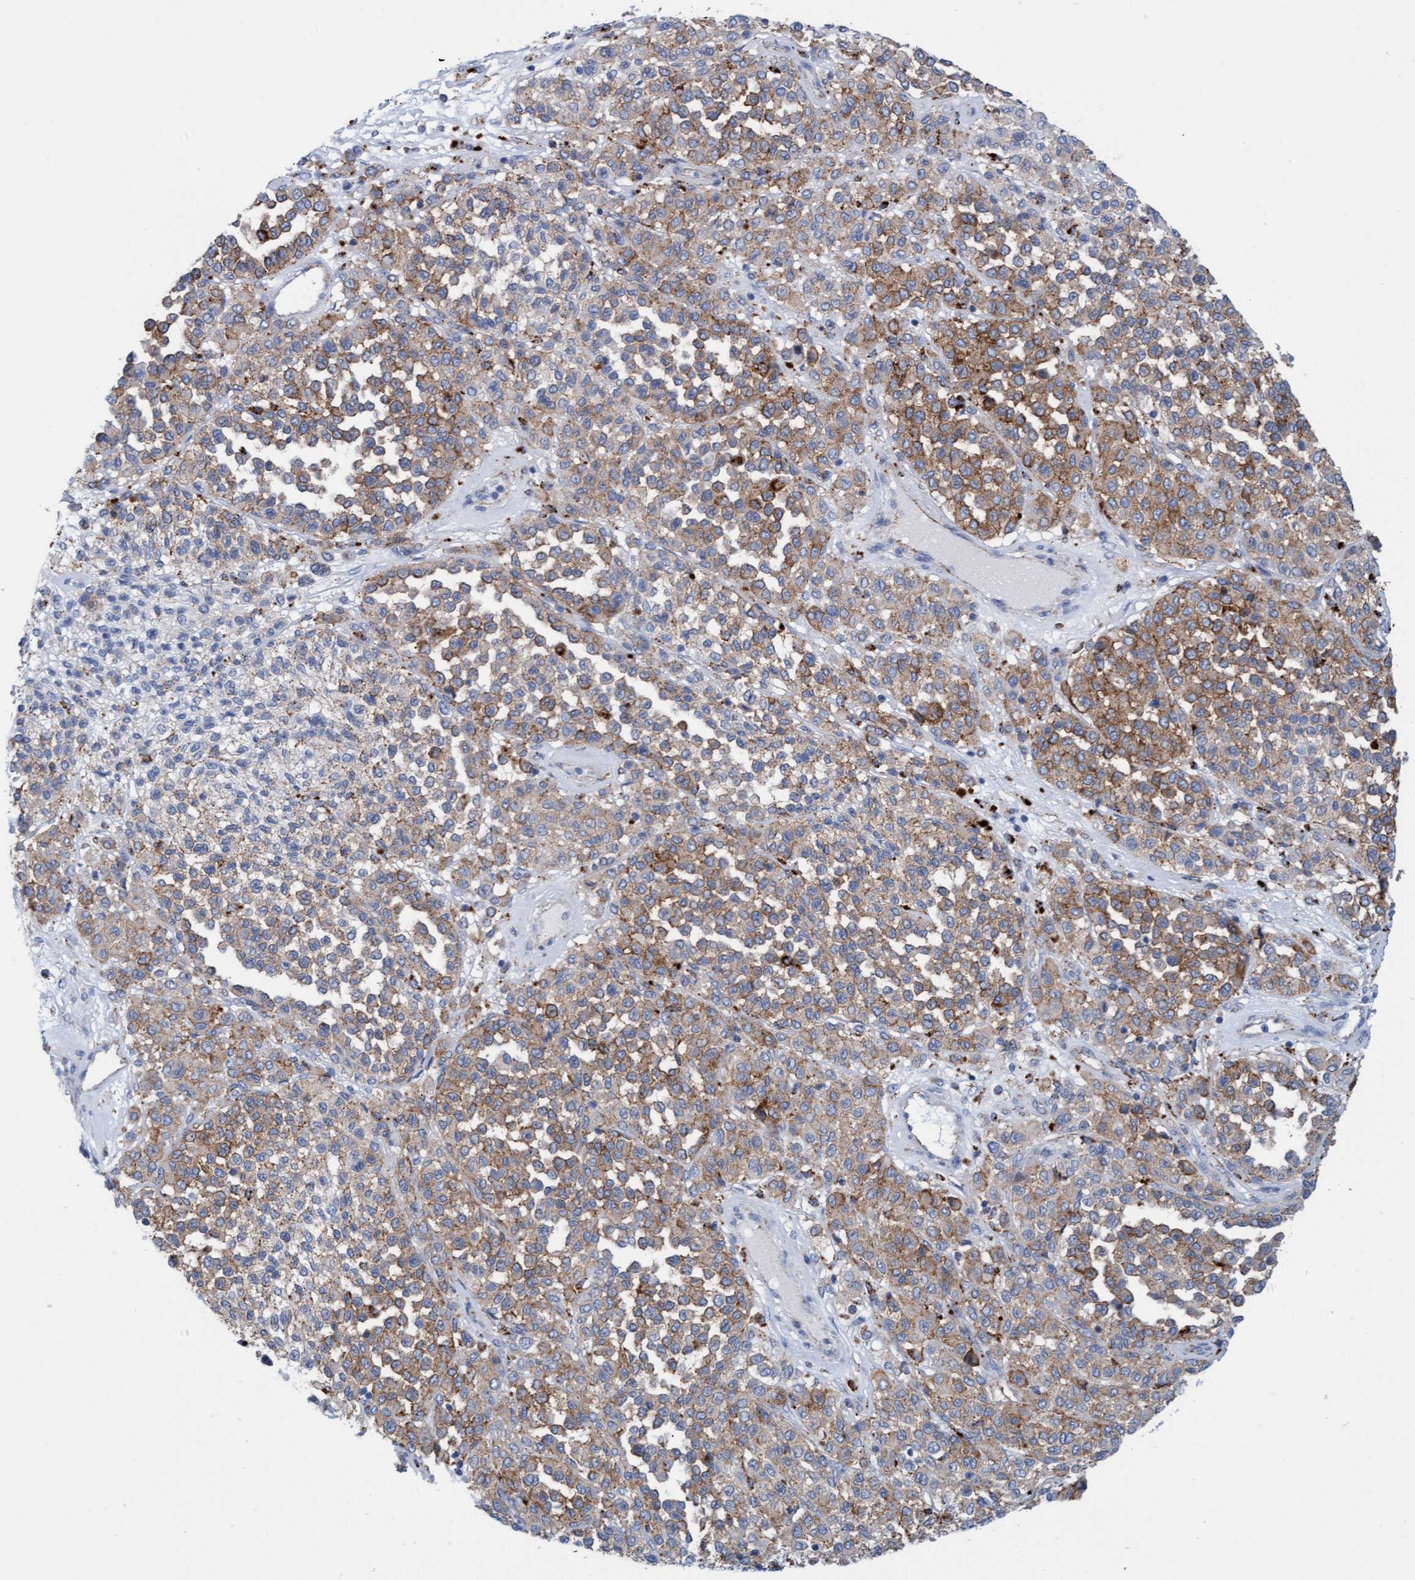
{"staining": {"intensity": "moderate", "quantity": ">75%", "location": "cytoplasmic/membranous"}, "tissue": "melanoma", "cell_type": "Tumor cells", "image_type": "cancer", "snomed": [{"axis": "morphology", "description": "Malignant melanoma, Metastatic site"}, {"axis": "topography", "description": "Pancreas"}], "caption": "Melanoma stained with immunohistochemistry (IHC) displays moderate cytoplasmic/membranous staining in approximately >75% of tumor cells.", "gene": "SGSH", "patient": {"sex": "female", "age": 30}}